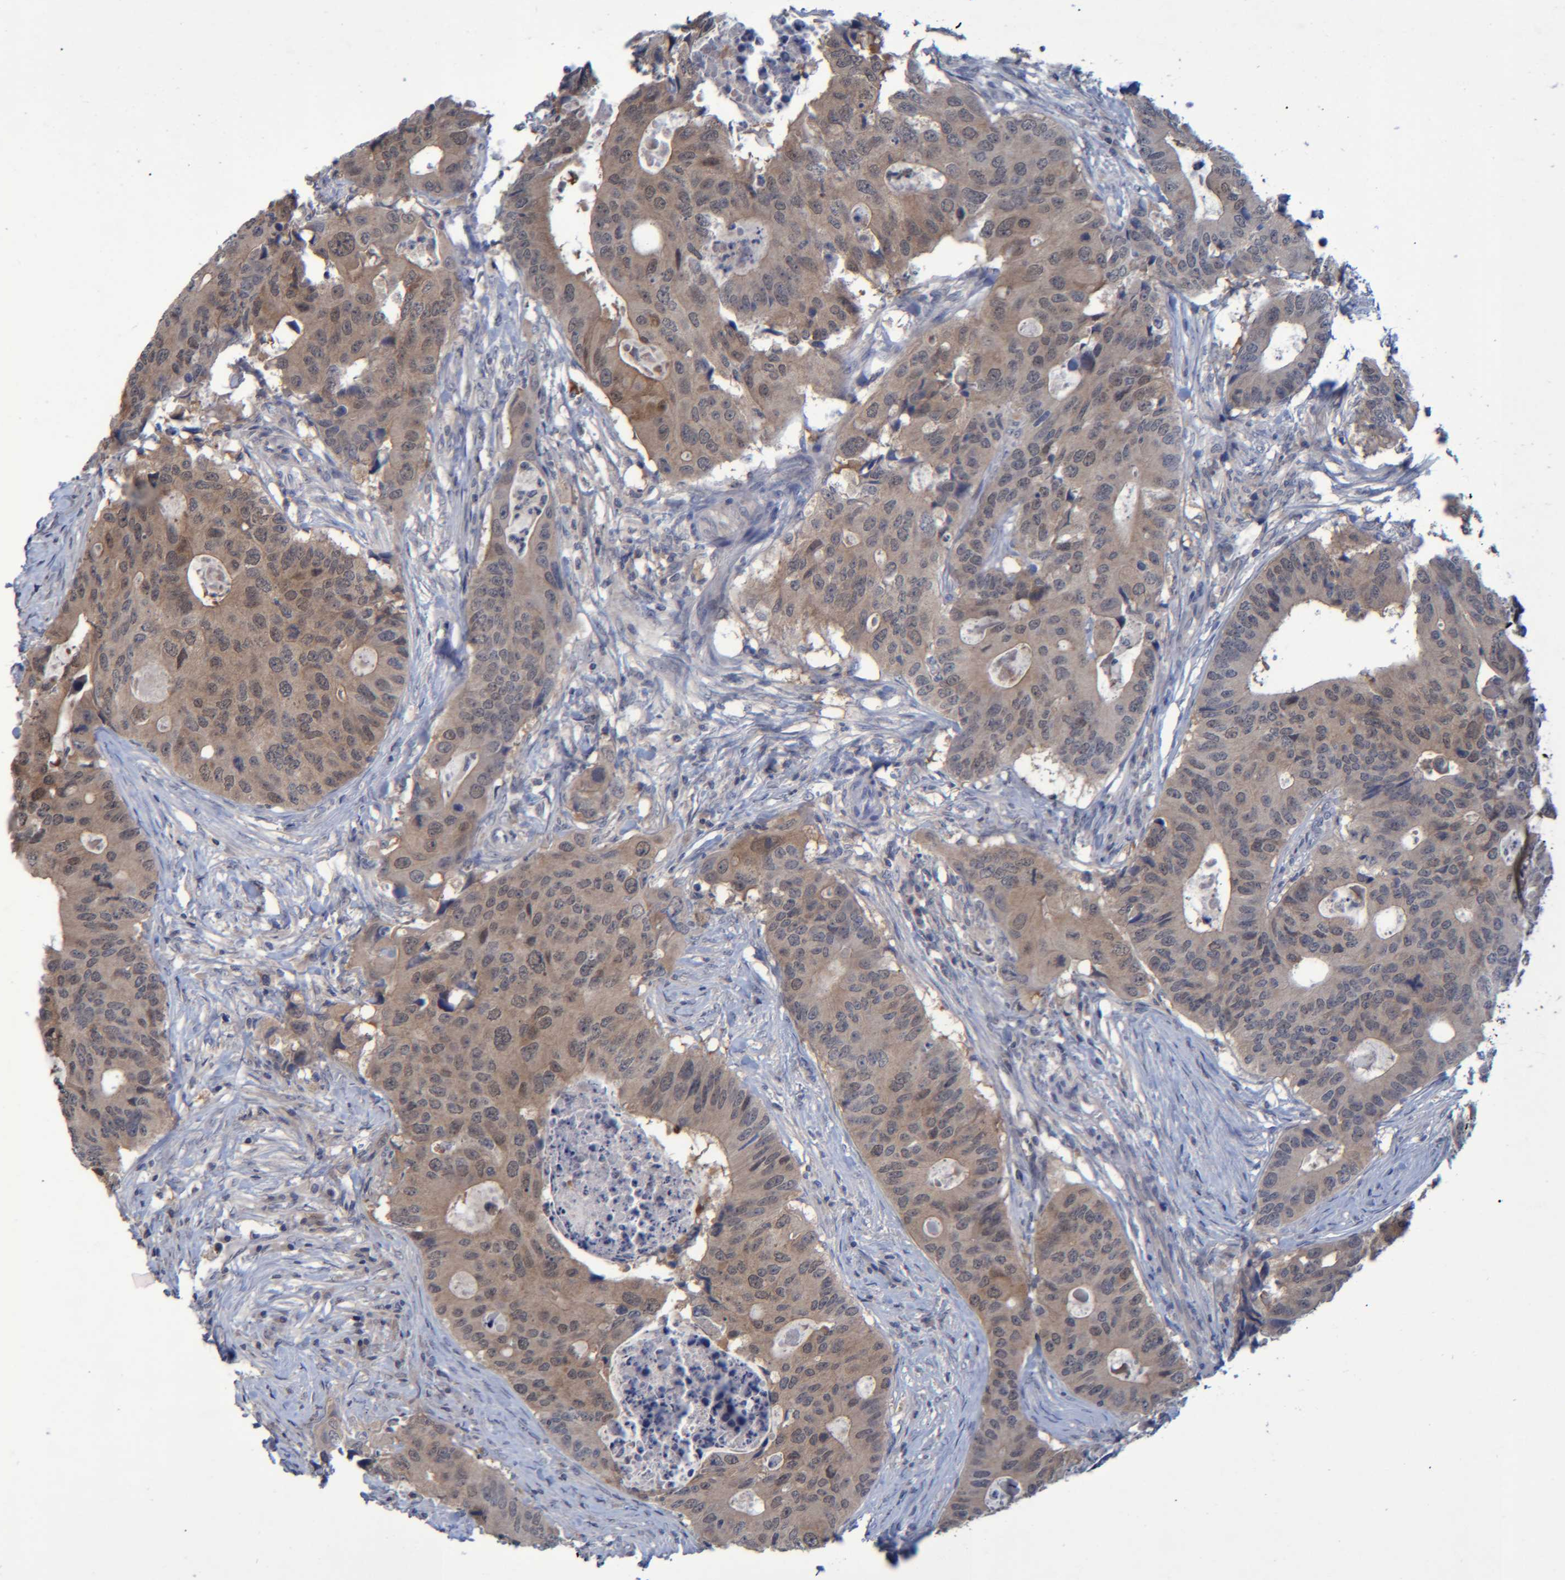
{"staining": {"intensity": "weak", "quantity": ">75%", "location": "cytoplasmic/membranous"}, "tissue": "colorectal cancer", "cell_type": "Tumor cells", "image_type": "cancer", "snomed": [{"axis": "morphology", "description": "Adenocarcinoma, NOS"}, {"axis": "topography", "description": "Colon"}], "caption": "The image demonstrates immunohistochemical staining of colorectal cancer (adenocarcinoma). There is weak cytoplasmic/membranous staining is identified in about >75% of tumor cells. The staining was performed using DAB, with brown indicating positive protein expression. Nuclei are stained blue with hematoxylin.", "gene": "PCYT2", "patient": {"sex": "male", "age": 71}}